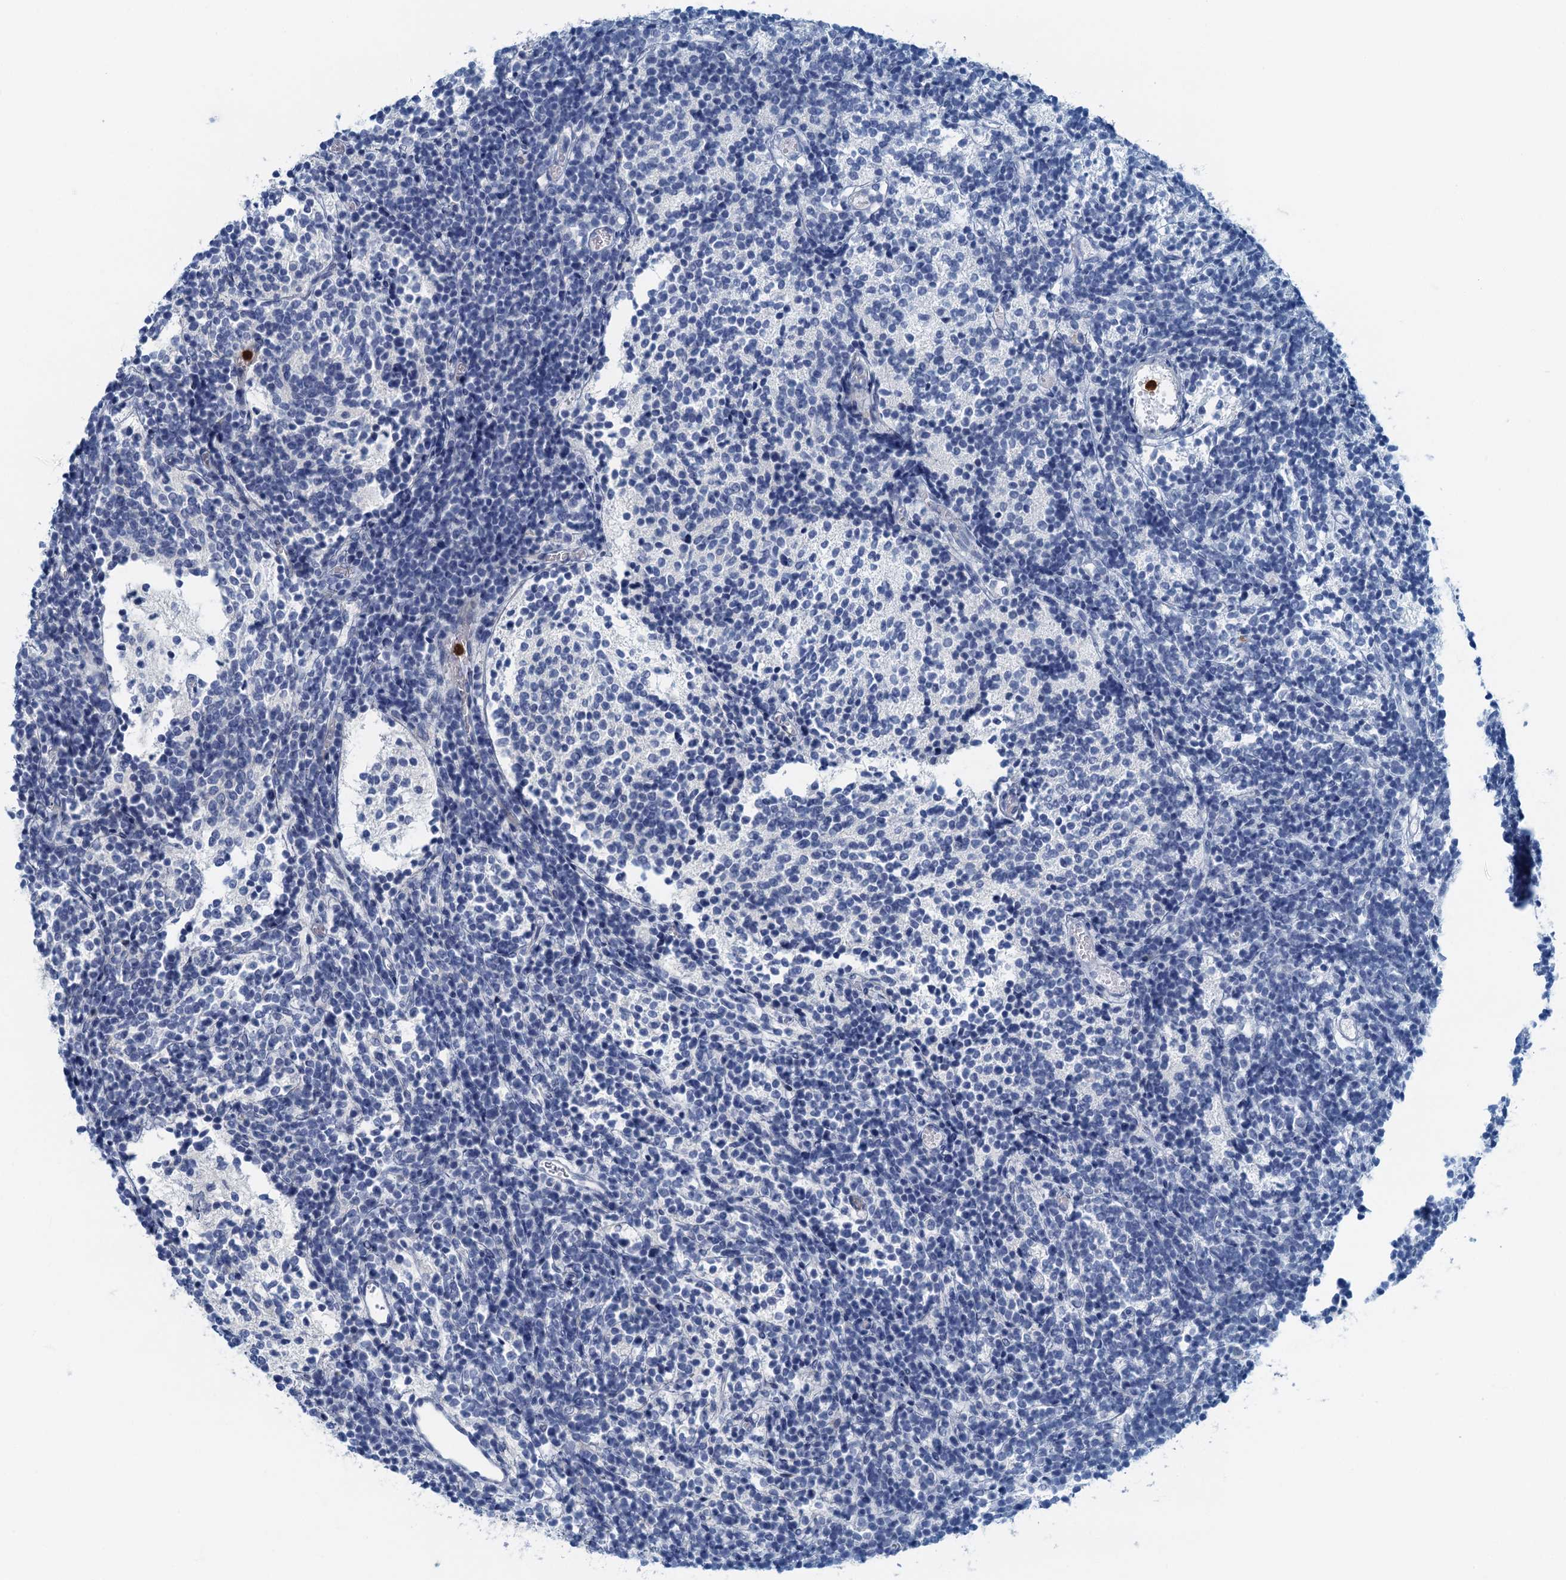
{"staining": {"intensity": "negative", "quantity": "none", "location": "none"}, "tissue": "glioma", "cell_type": "Tumor cells", "image_type": "cancer", "snomed": [{"axis": "morphology", "description": "Glioma, malignant, Low grade"}, {"axis": "topography", "description": "Brain"}], "caption": "A histopathology image of human glioma is negative for staining in tumor cells.", "gene": "ANKDD1A", "patient": {"sex": "female", "age": 1}}